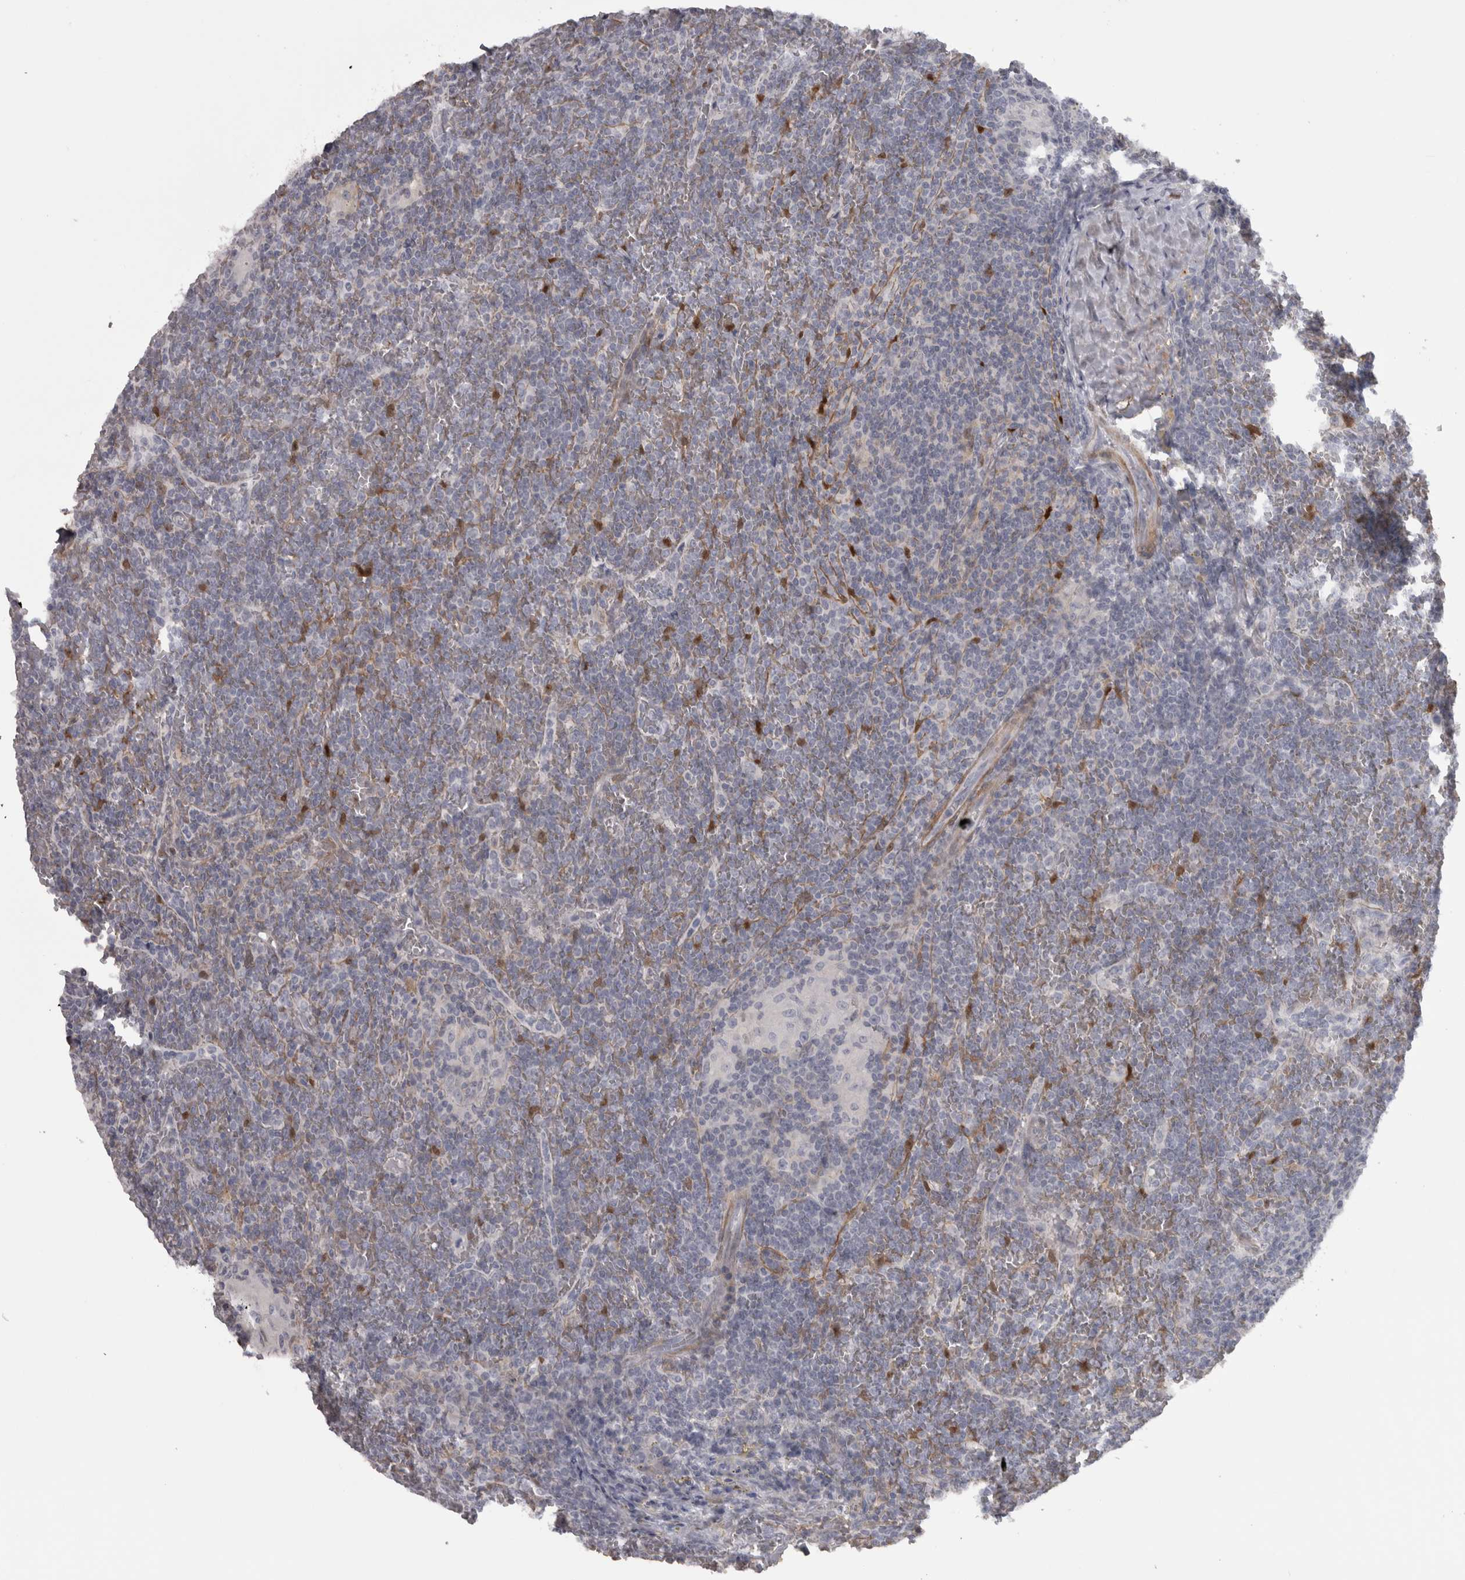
{"staining": {"intensity": "negative", "quantity": "none", "location": "none"}, "tissue": "lymphoma", "cell_type": "Tumor cells", "image_type": "cancer", "snomed": [{"axis": "morphology", "description": "Malignant lymphoma, non-Hodgkin's type, Low grade"}, {"axis": "topography", "description": "Spleen"}], "caption": "DAB immunohistochemical staining of lymphoma demonstrates no significant expression in tumor cells.", "gene": "PPP1R12B", "patient": {"sex": "female", "age": 19}}